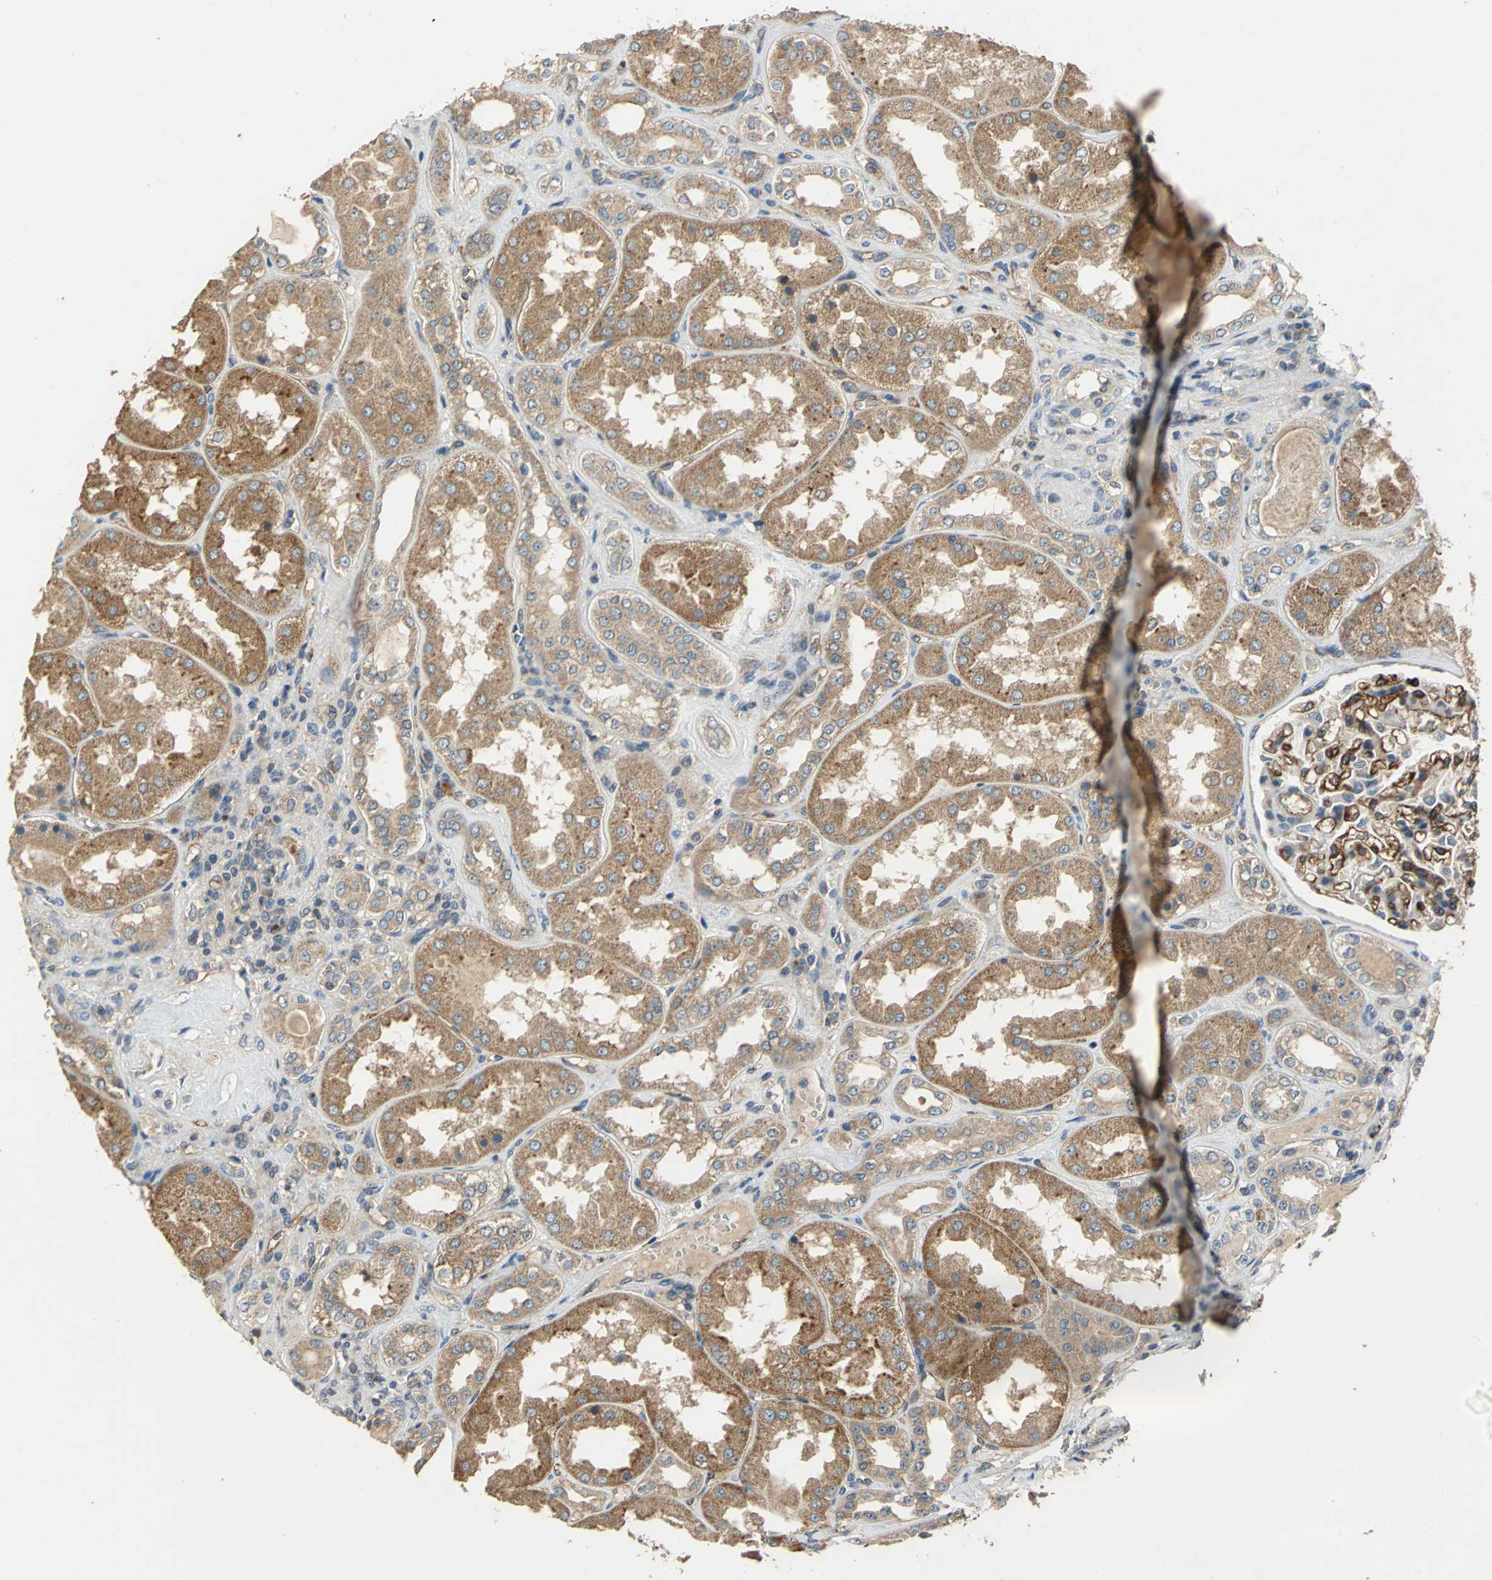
{"staining": {"intensity": "strong", "quantity": ">75%", "location": "cytoplasmic/membranous"}, "tissue": "kidney", "cell_type": "Cells in glomeruli", "image_type": "normal", "snomed": [{"axis": "morphology", "description": "Normal tissue, NOS"}, {"axis": "topography", "description": "Kidney"}], "caption": "Immunohistochemical staining of unremarkable kidney demonstrates >75% levels of strong cytoplasmic/membranous protein positivity in about >75% of cells in glomeruli. (brown staining indicates protein expression, while blue staining denotes nuclei).", "gene": "EMCN", "patient": {"sex": "female", "age": 56}}